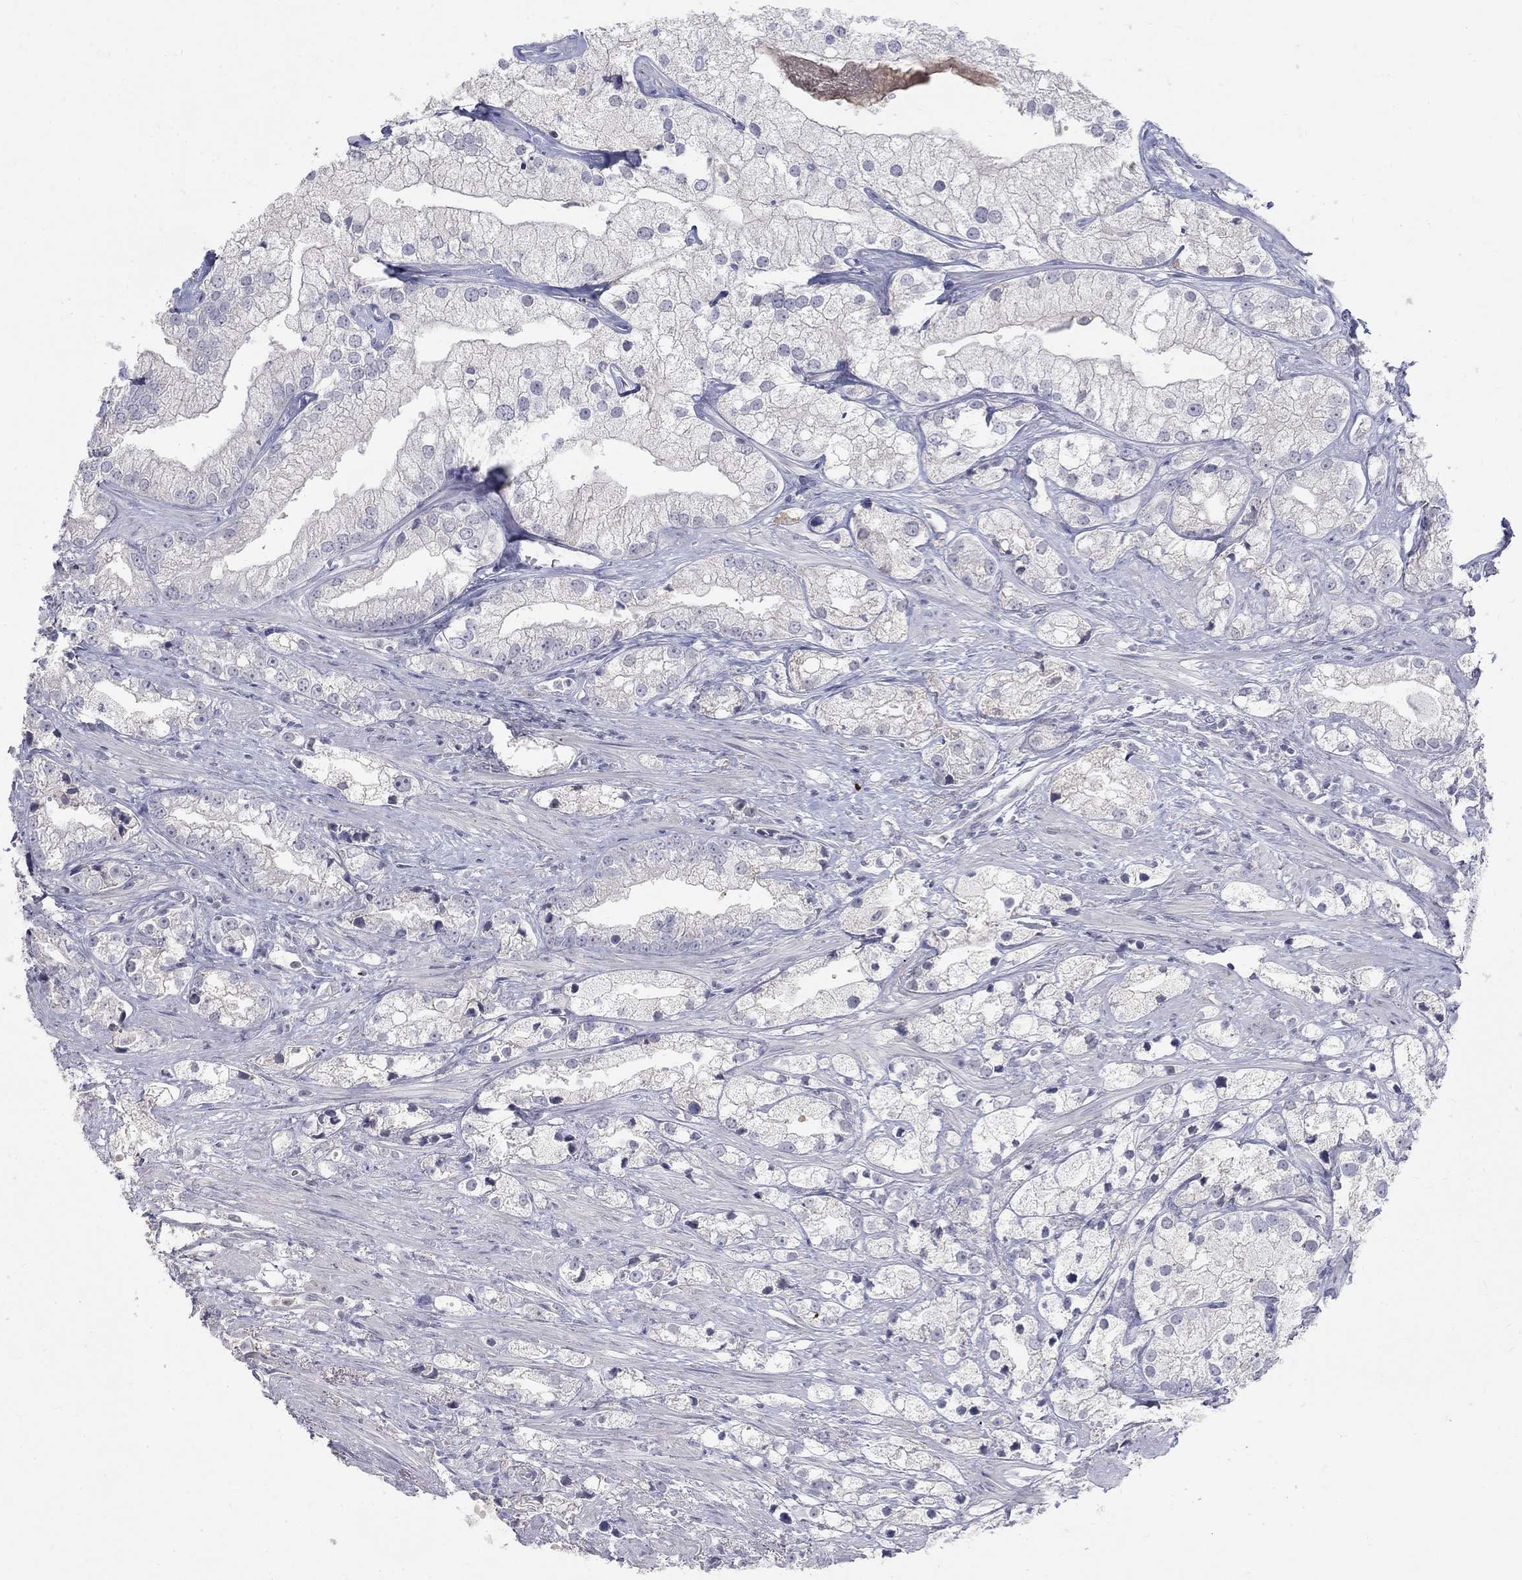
{"staining": {"intensity": "negative", "quantity": "none", "location": "none"}, "tissue": "prostate cancer", "cell_type": "Tumor cells", "image_type": "cancer", "snomed": [{"axis": "morphology", "description": "Adenocarcinoma, NOS"}, {"axis": "topography", "description": "Prostate and seminal vesicle, NOS"}, {"axis": "topography", "description": "Prostate"}], "caption": "Tumor cells are negative for protein expression in human prostate cancer. (DAB (3,3'-diaminobenzidine) IHC, high magnification).", "gene": "PTH1R", "patient": {"sex": "male", "age": 79}}